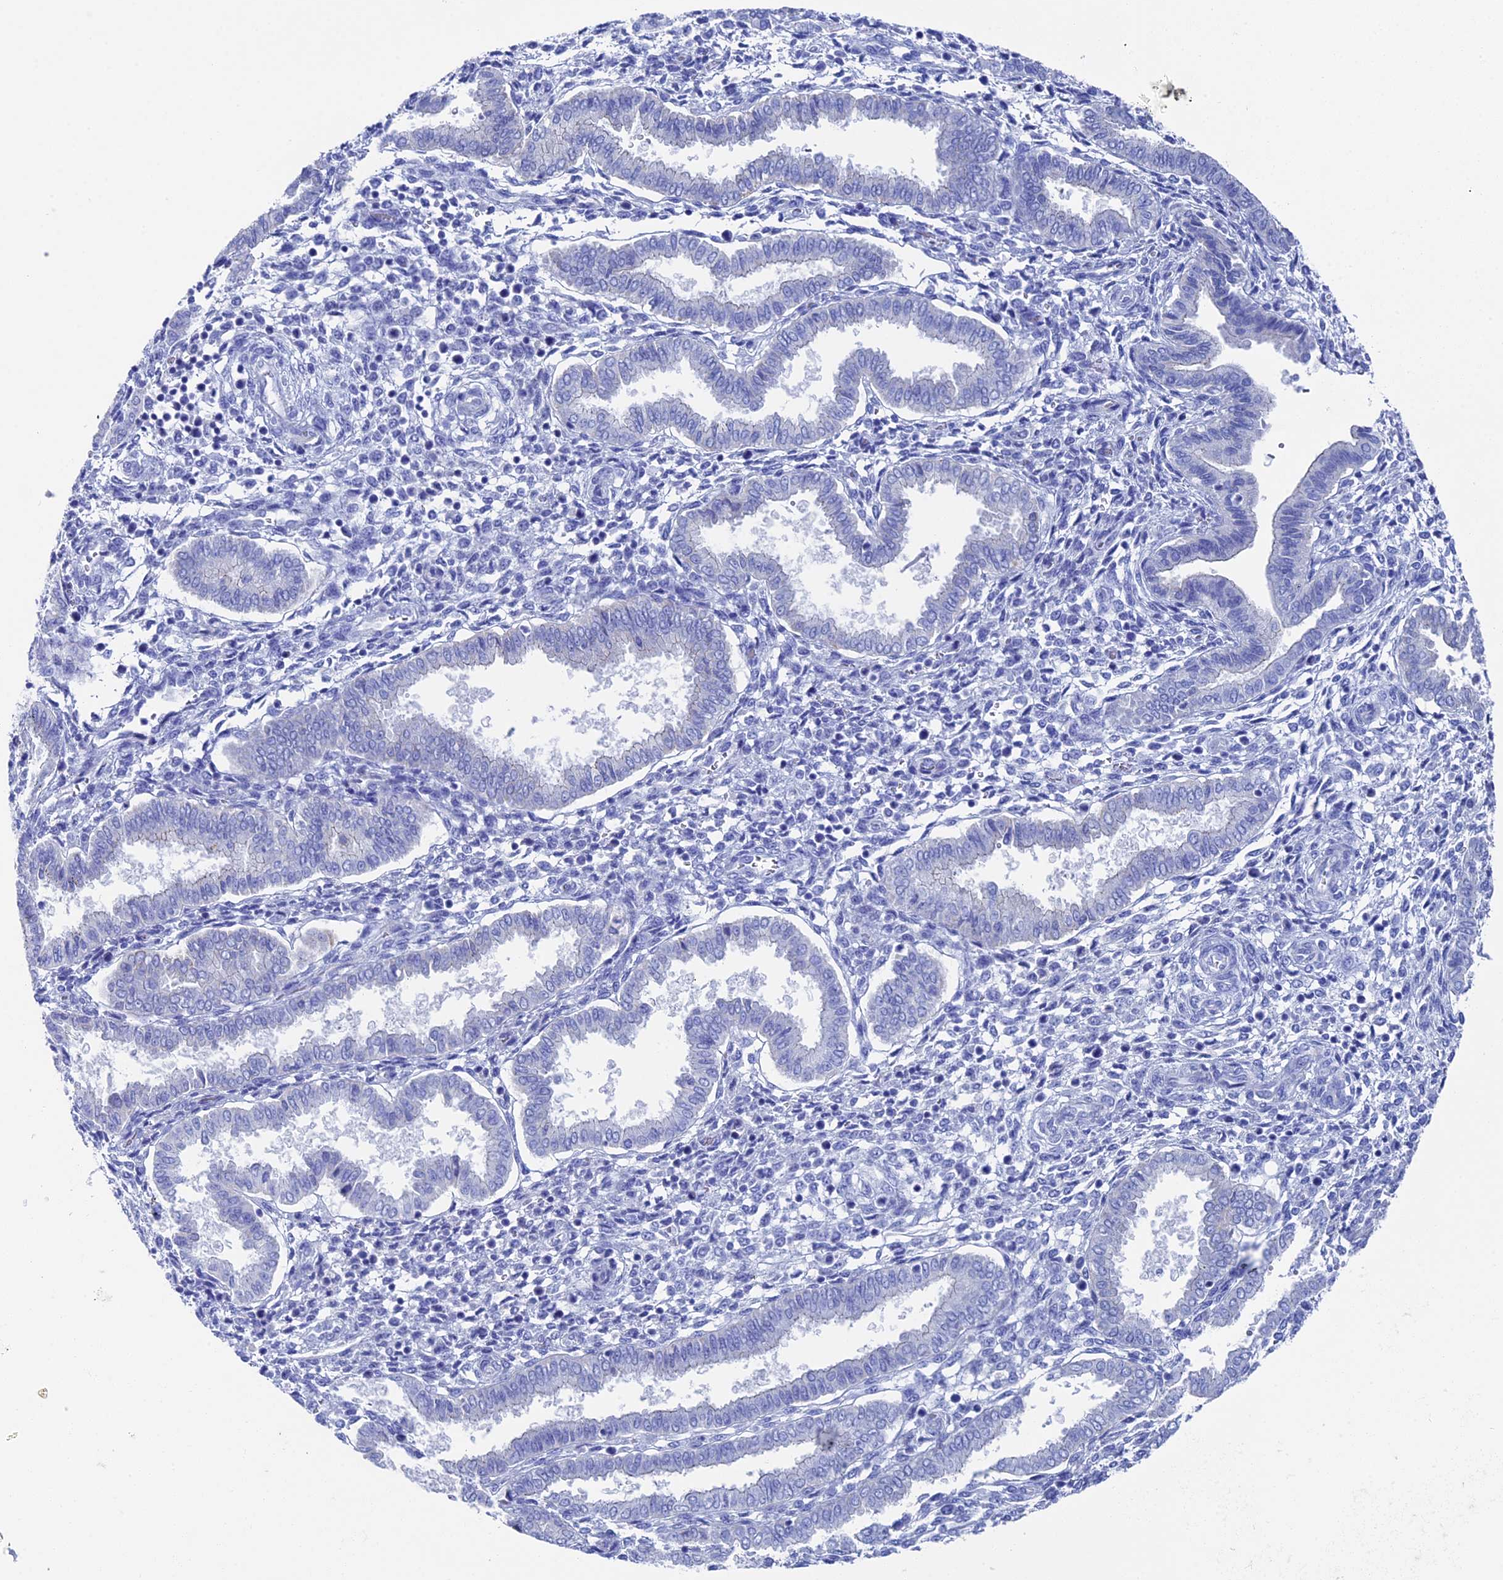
{"staining": {"intensity": "negative", "quantity": "none", "location": "none"}, "tissue": "endometrium", "cell_type": "Cells in endometrial stroma", "image_type": "normal", "snomed": [{"axis": "morphology", "description": "Normal tissue, NOS"}, {"axis": "topography", "description": "Endometrium"}], "caption": "A photomicrograph of endometrium stained for a protein shows no brown staining in cells in endometrial stroma. Brightfield microscopy of IHC stained with DAB (brown) and hematoxylin (blue), captured at high magnification.", "gene": "UNC119", "patient": {"sex": "female", "age": 24}}